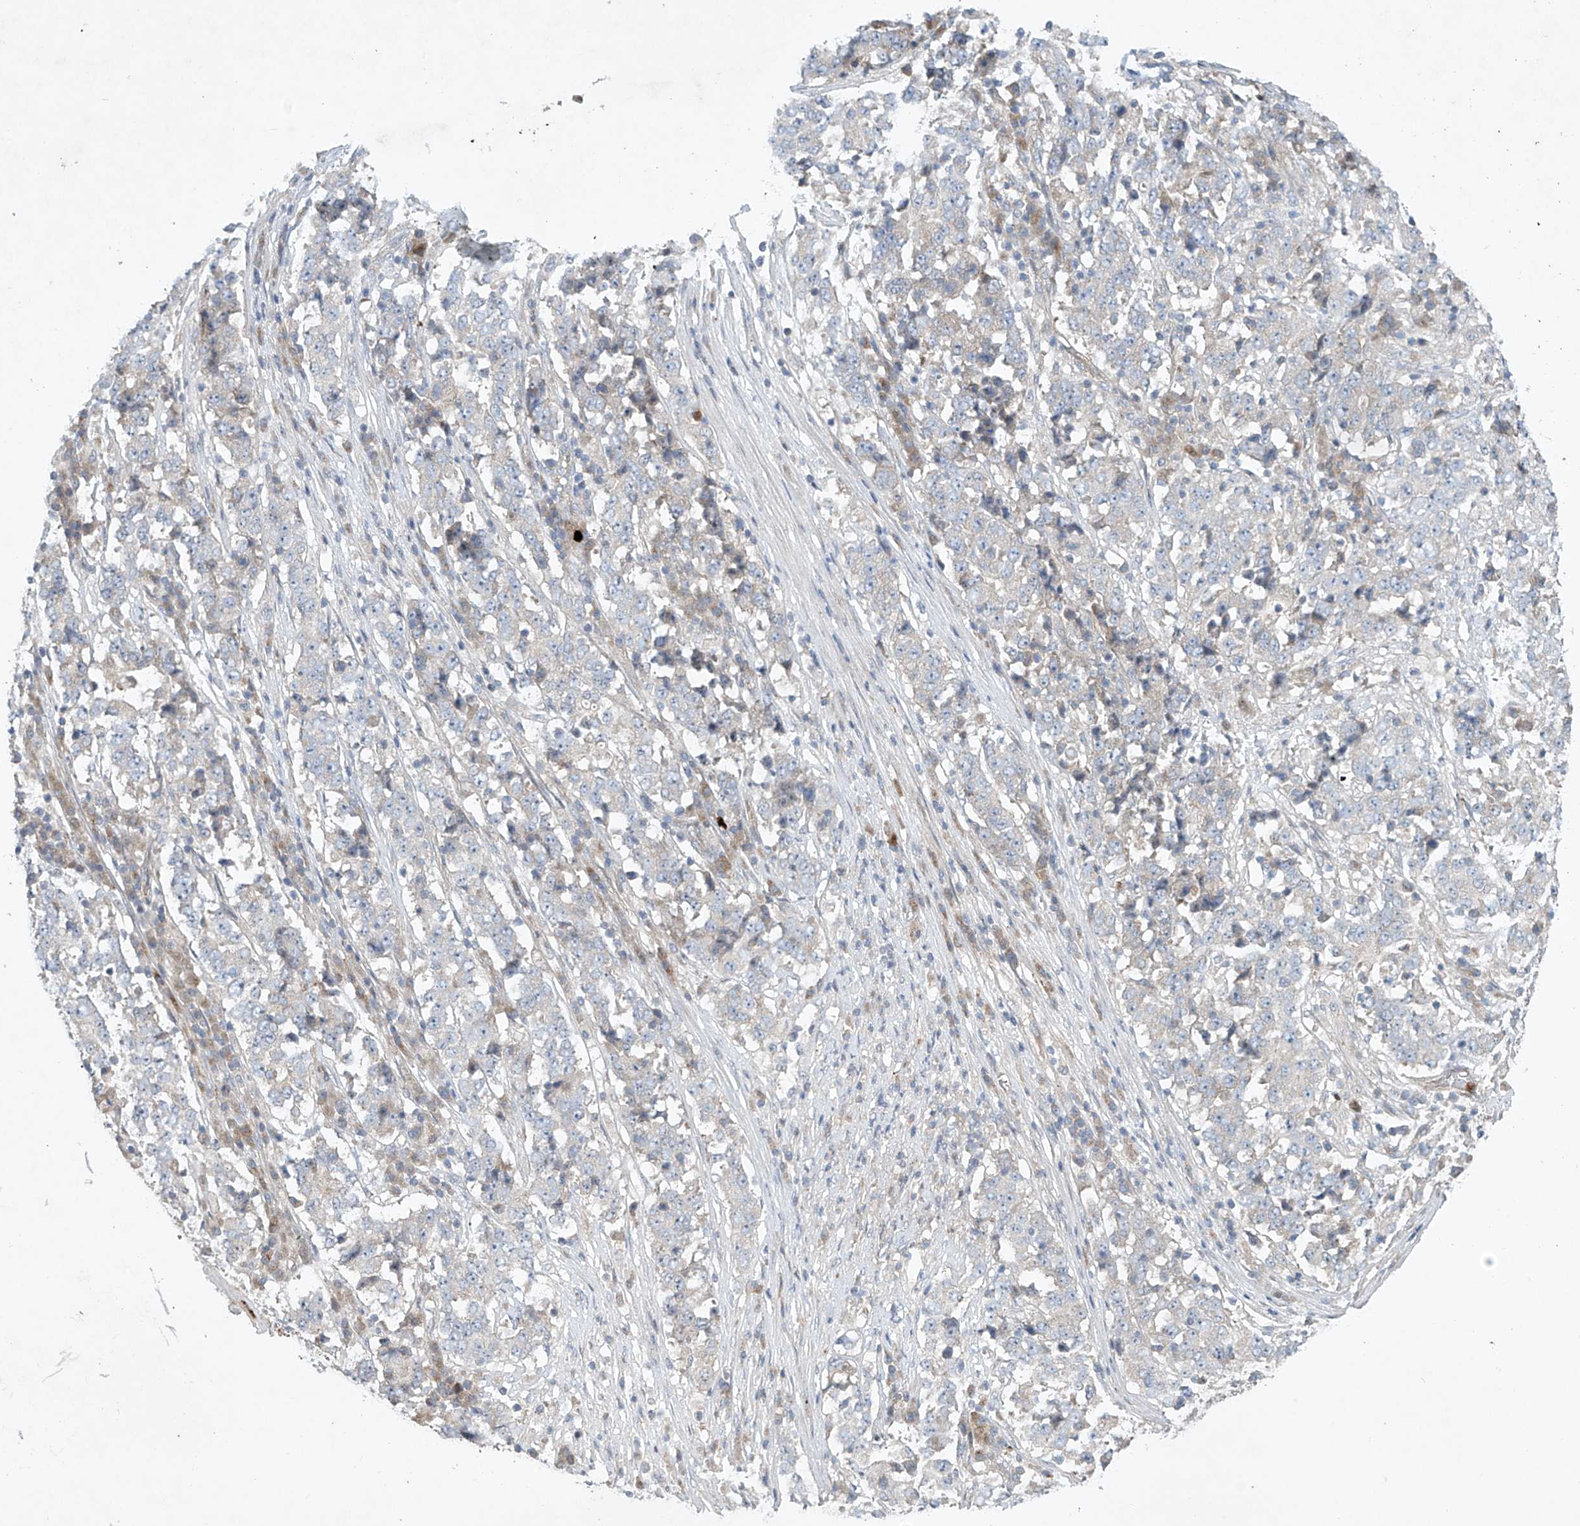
{"staining": {"intensity": "negative", "quantity": "none", "location": "none"}, "tissue": "stomach cancer", "cell_type": "Tumor cells", "image_type": "cancer", "snomed": [{"axis": "morphology", "description": "Adenocarcinoma, NOS"}, {"axis": "topography", "description": "Stomach"}], "caption": "Photomicrograph shows no protein positivity in tumor cells of stomach cancer tissue. (DAB (3,3'-diaminobenzidine) immunohistochemistry (IHC), high magnification).", "gene": "TJAP1", "patient": {"sex": "male", "age": 59}}